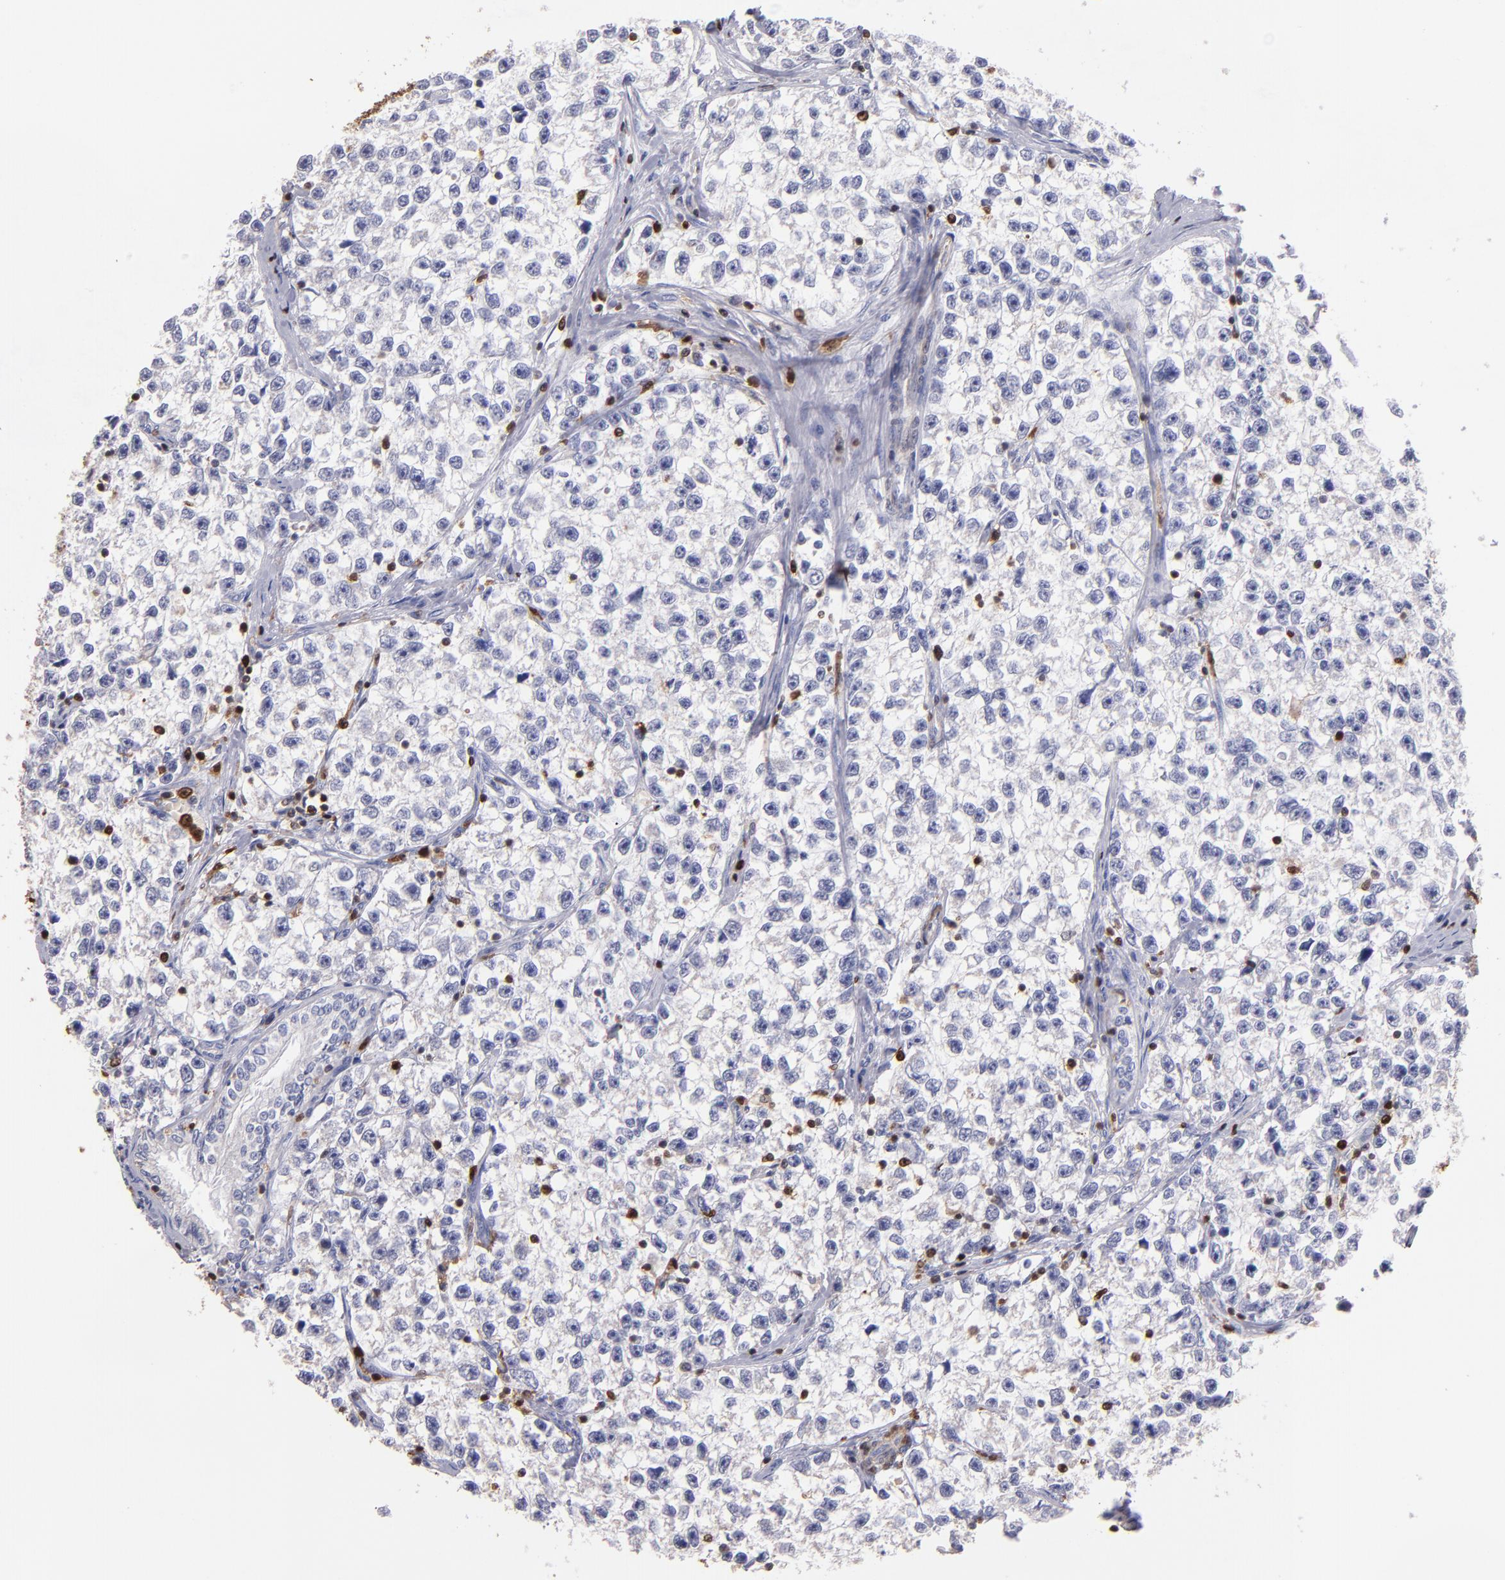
{"staining": {"intensity": "negative", "quantity": "none", "location": "none"}, "tissue": "testis cancer", "cell_type": "Tumor cells", "image_type": "cancer", "snomed": [{"axis": "morphology", "description": "Seminoma, NOS"}, {"axis": "morphology", "description": "Carcinoma, Embryonal, NOS"}, {"axis": "topography", "description": "Testis"}], "caption": "Tumor cells are negative for brown protein staining in testis cancer.", "gene": "S100A4", "patient": {"sex": "male", "age": 30}}